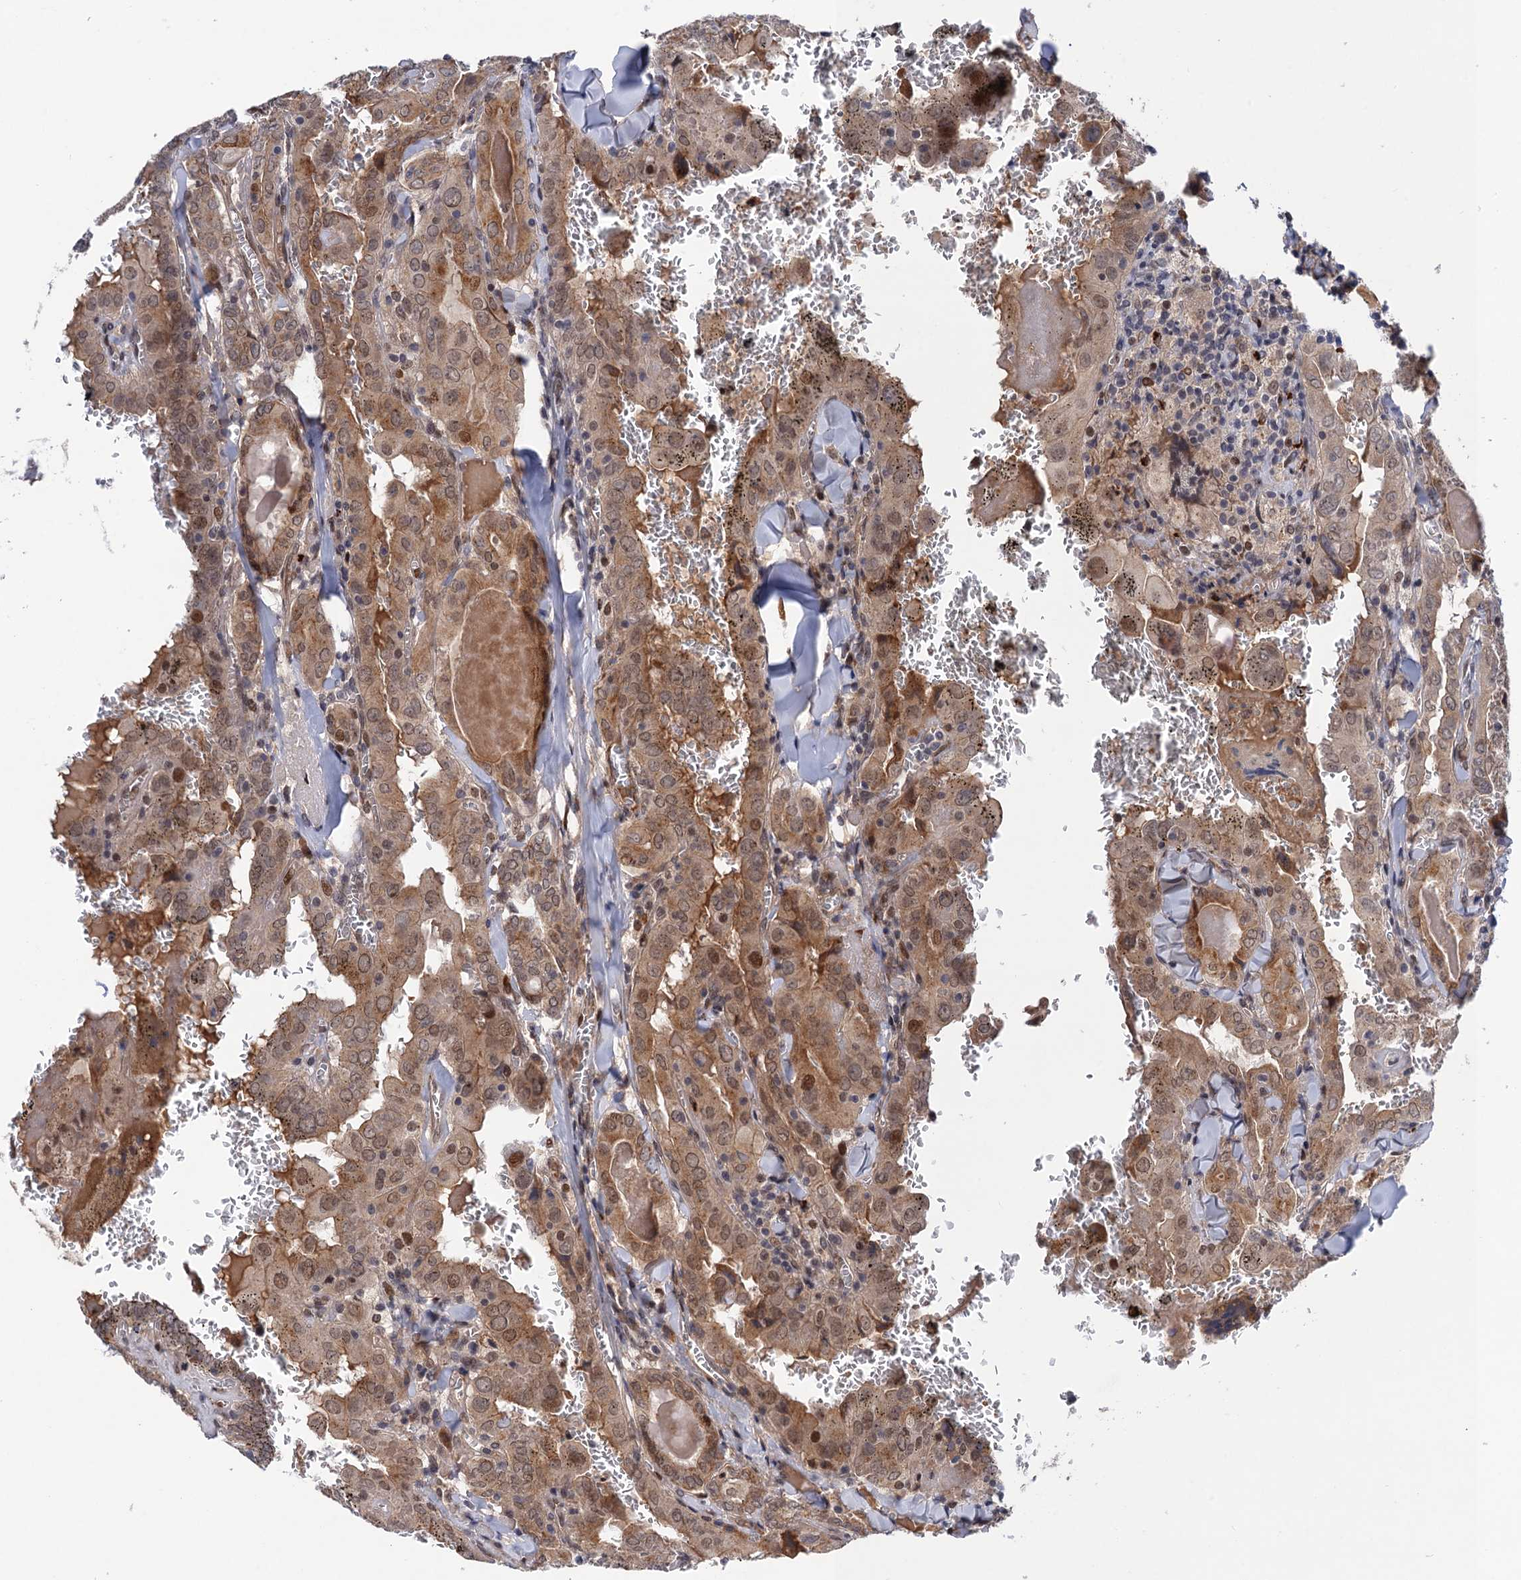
{"staining": {"intensity": "moderate", "quantity": ">75%", "location": "cytoplasmic/membranous,nuclear"}, "tissue": "thyroid cancer", "cell_type": "Tumor cells", "image_type": "cancer", "snomed": [{"axis": "morphology", "description": "Papillary adenocarcinoma, NOS"}, {"axis": "topography", "description": "Thyroid gland"}], "caption": "Brown immunohistochemical staining in human papillary adenocarcinoma (thyroid) demonstrates moderate cytoplasmic/membranous and nuclear staining in approximately >75% of tumor cells.", "gene": "NEK8", "patient": {"sex": "female", "age": 72}}